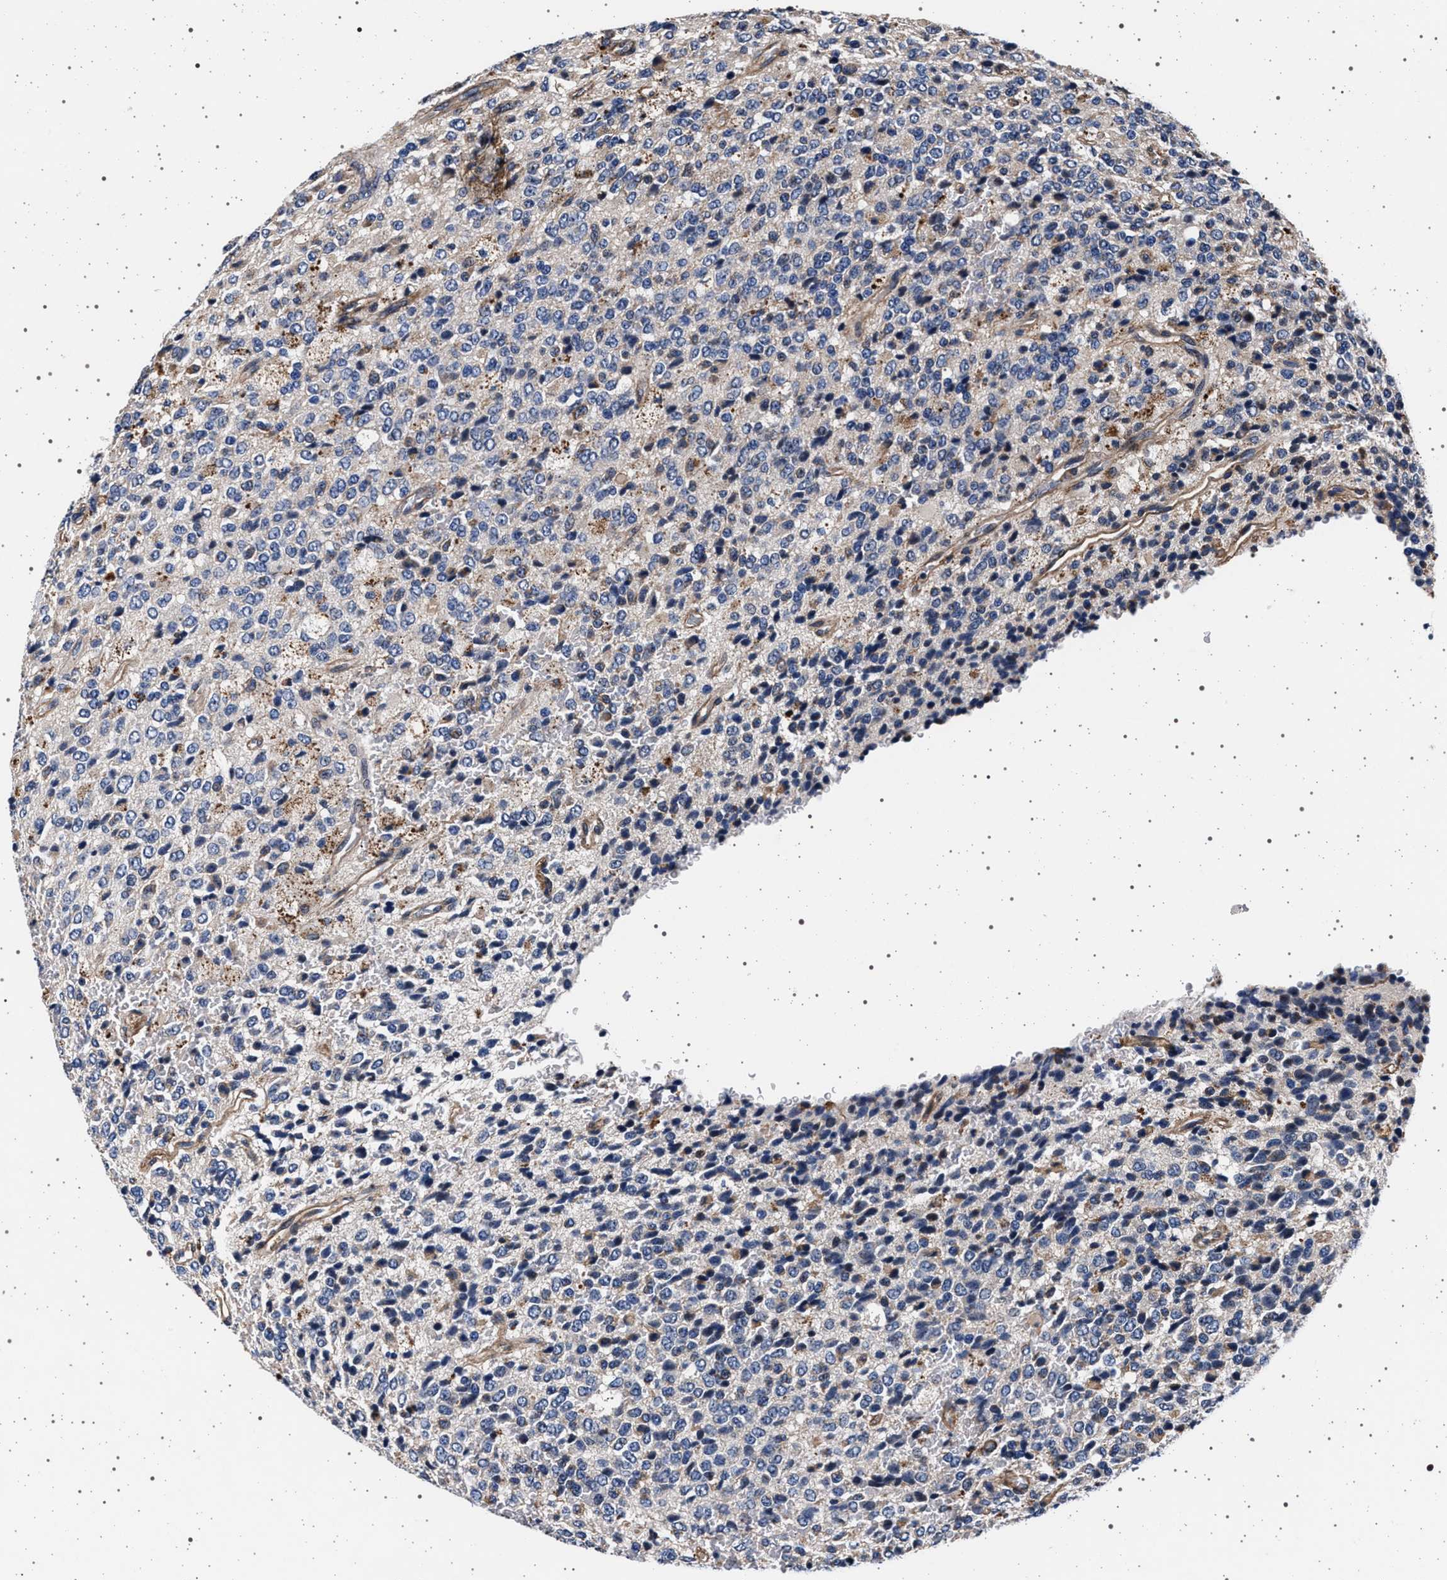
{"staining": {"intensity": "negative", "quantity": "none", "location": "none"}, "tissue": "glioma", "cell_type": "Tumor cells", "image_type": "cancer", "snomed": [{"axis": "morphology", "description": "Glioma, malignant, High grade"}, {"axis": "topography", "description": "pancreas cauda"}], "caption": "The image shows no significant expression in tumor cells of glioma.", "gene": "KCNK6", "patient": {"sex": "male", "age": 60}}